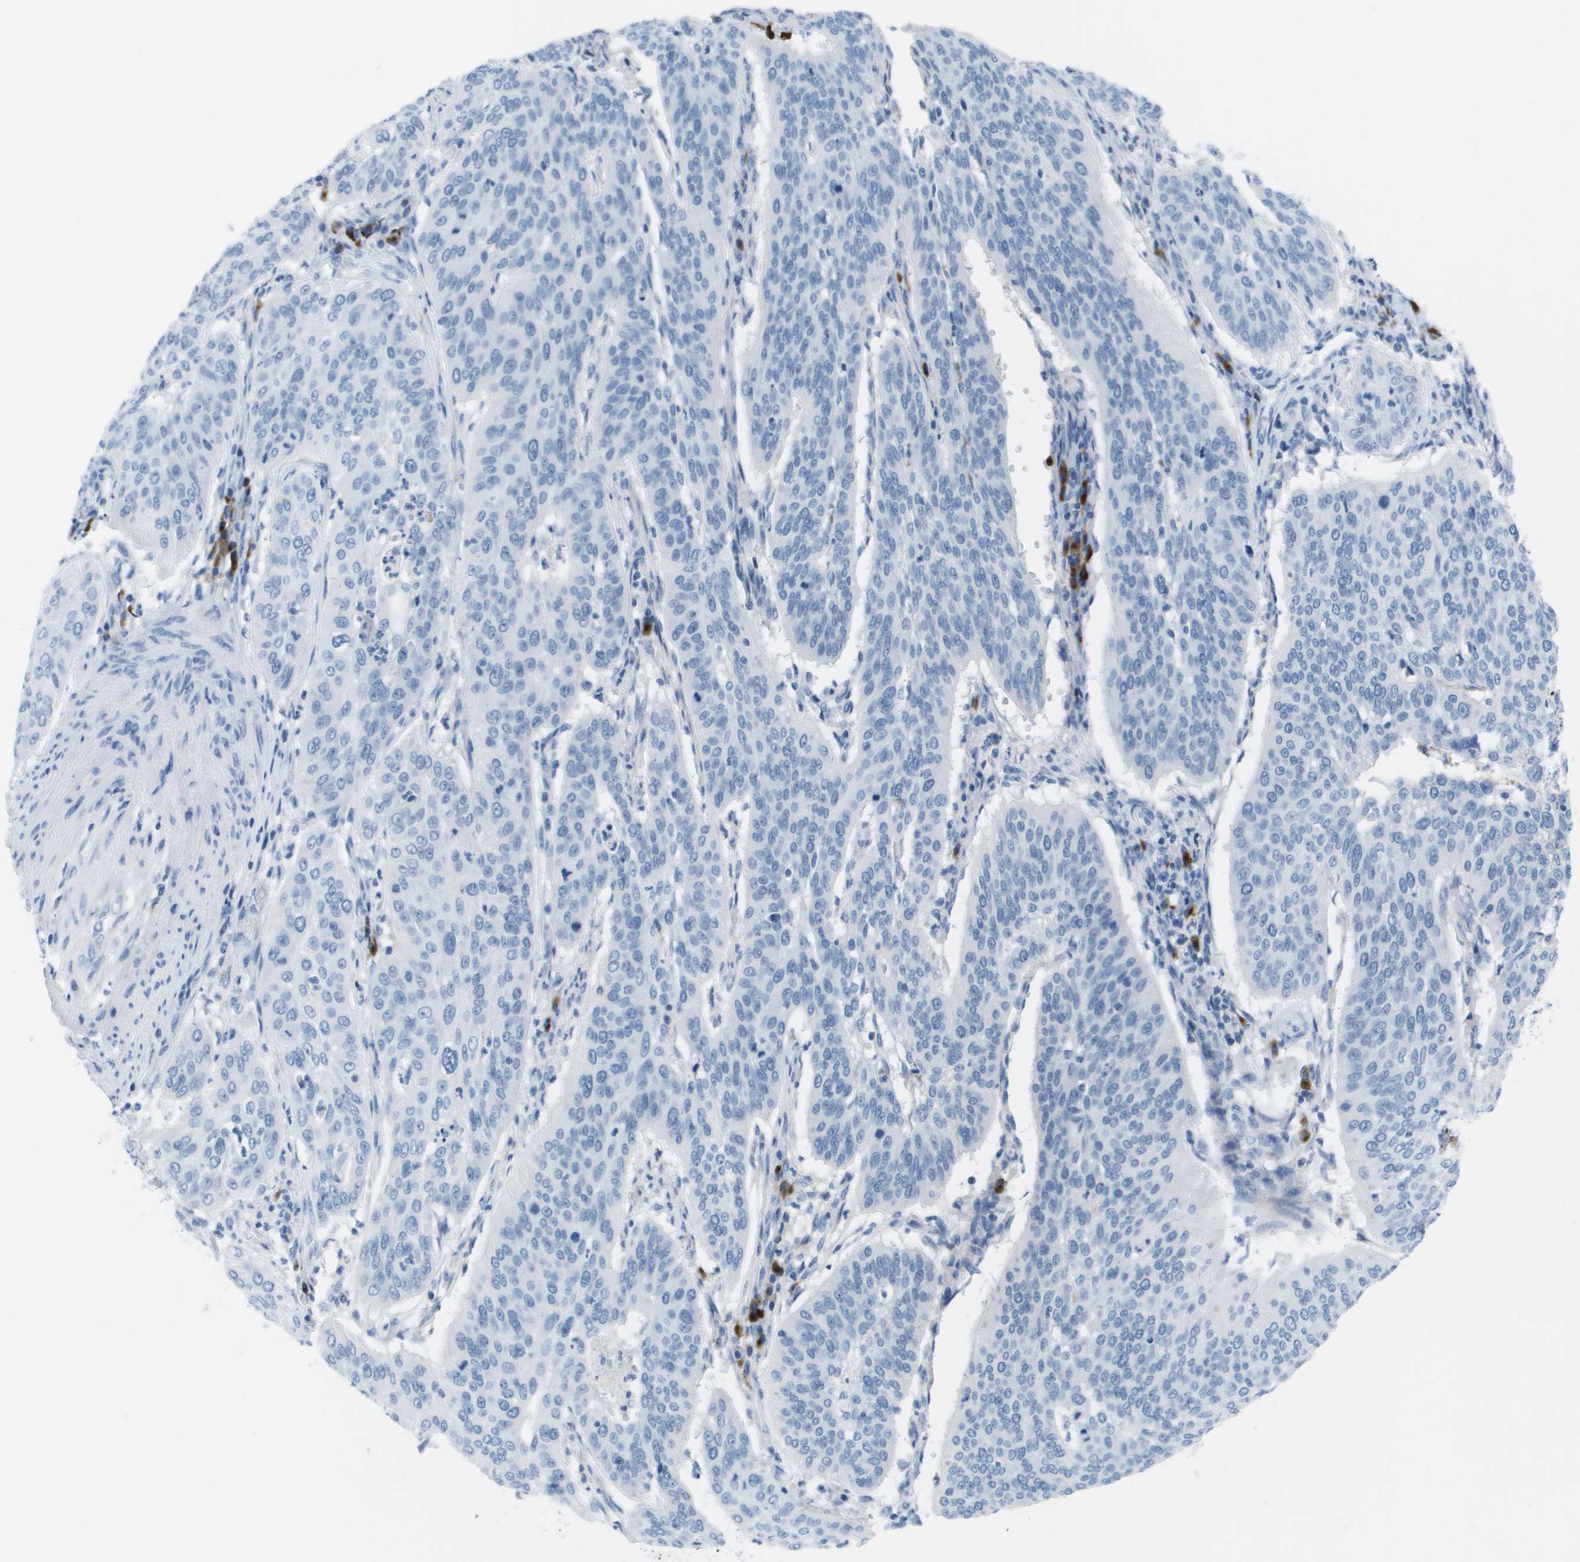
{"staining": {"intensity": "negative", "quantity": "none", "location": "none"}, "tissue": "cervical cancer", "cell_type": "Tumor cells", "image_type": "cancer", "snomed": [{"axis": "morphology", "description": "Normal tissue, NOS"}, {"axis": "morphology", "description": "Squamous cell carcinoma, NOS"}, {"axis": "topography", "description": "Cervix"}], "caption": "Cervical cancer (squamous cell carcinoma) stained for a protein using immunohistochemistry (IHC) shows no positivity tumor cells.", "gene": "GPR18", "patient": {"sex": "female", "age": 39}}